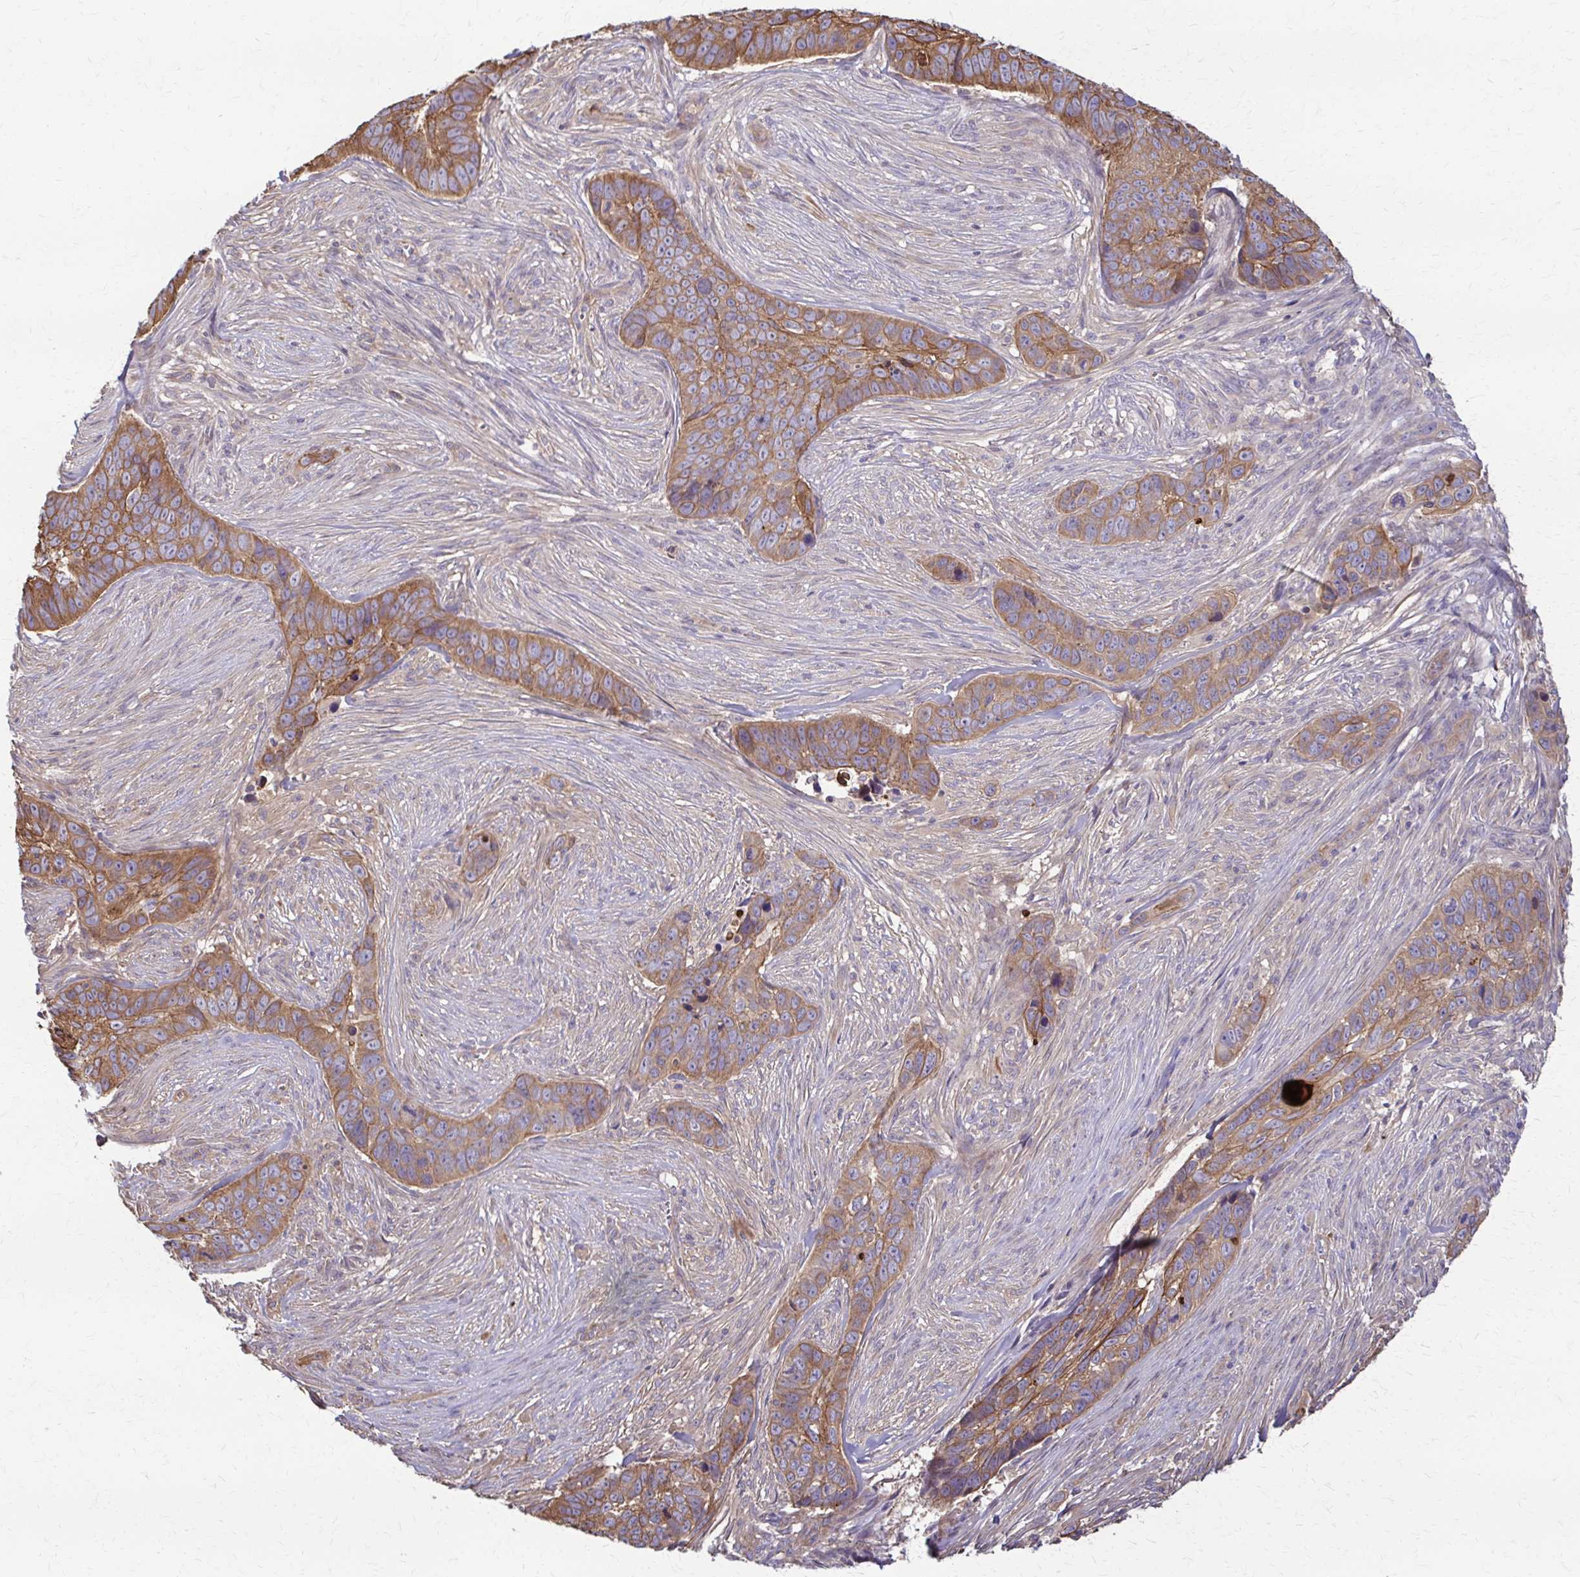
{"staining": {"intensity": "moderate", "quantity": ">75%", "location": "cytoplasmic/membranous"}, "tissue": "skin cancer", "cell_type": "Tumor cells", "image_type": "cancer", "snomed": [{"axis": "morphology", "description": "Basal cell carcinoma"}, {"axis": "topography", "description": "Skin"}], "caption": "IHC of skin cancer reveals medium levels of moderate cytoplasmic/membranous expression in approximately >75% of tumor cells. (brown staining indicates protein expression, while blue staining denotes nuclei).", "gene": "DSP", "patient": {"sex": "female", "age": 82}}